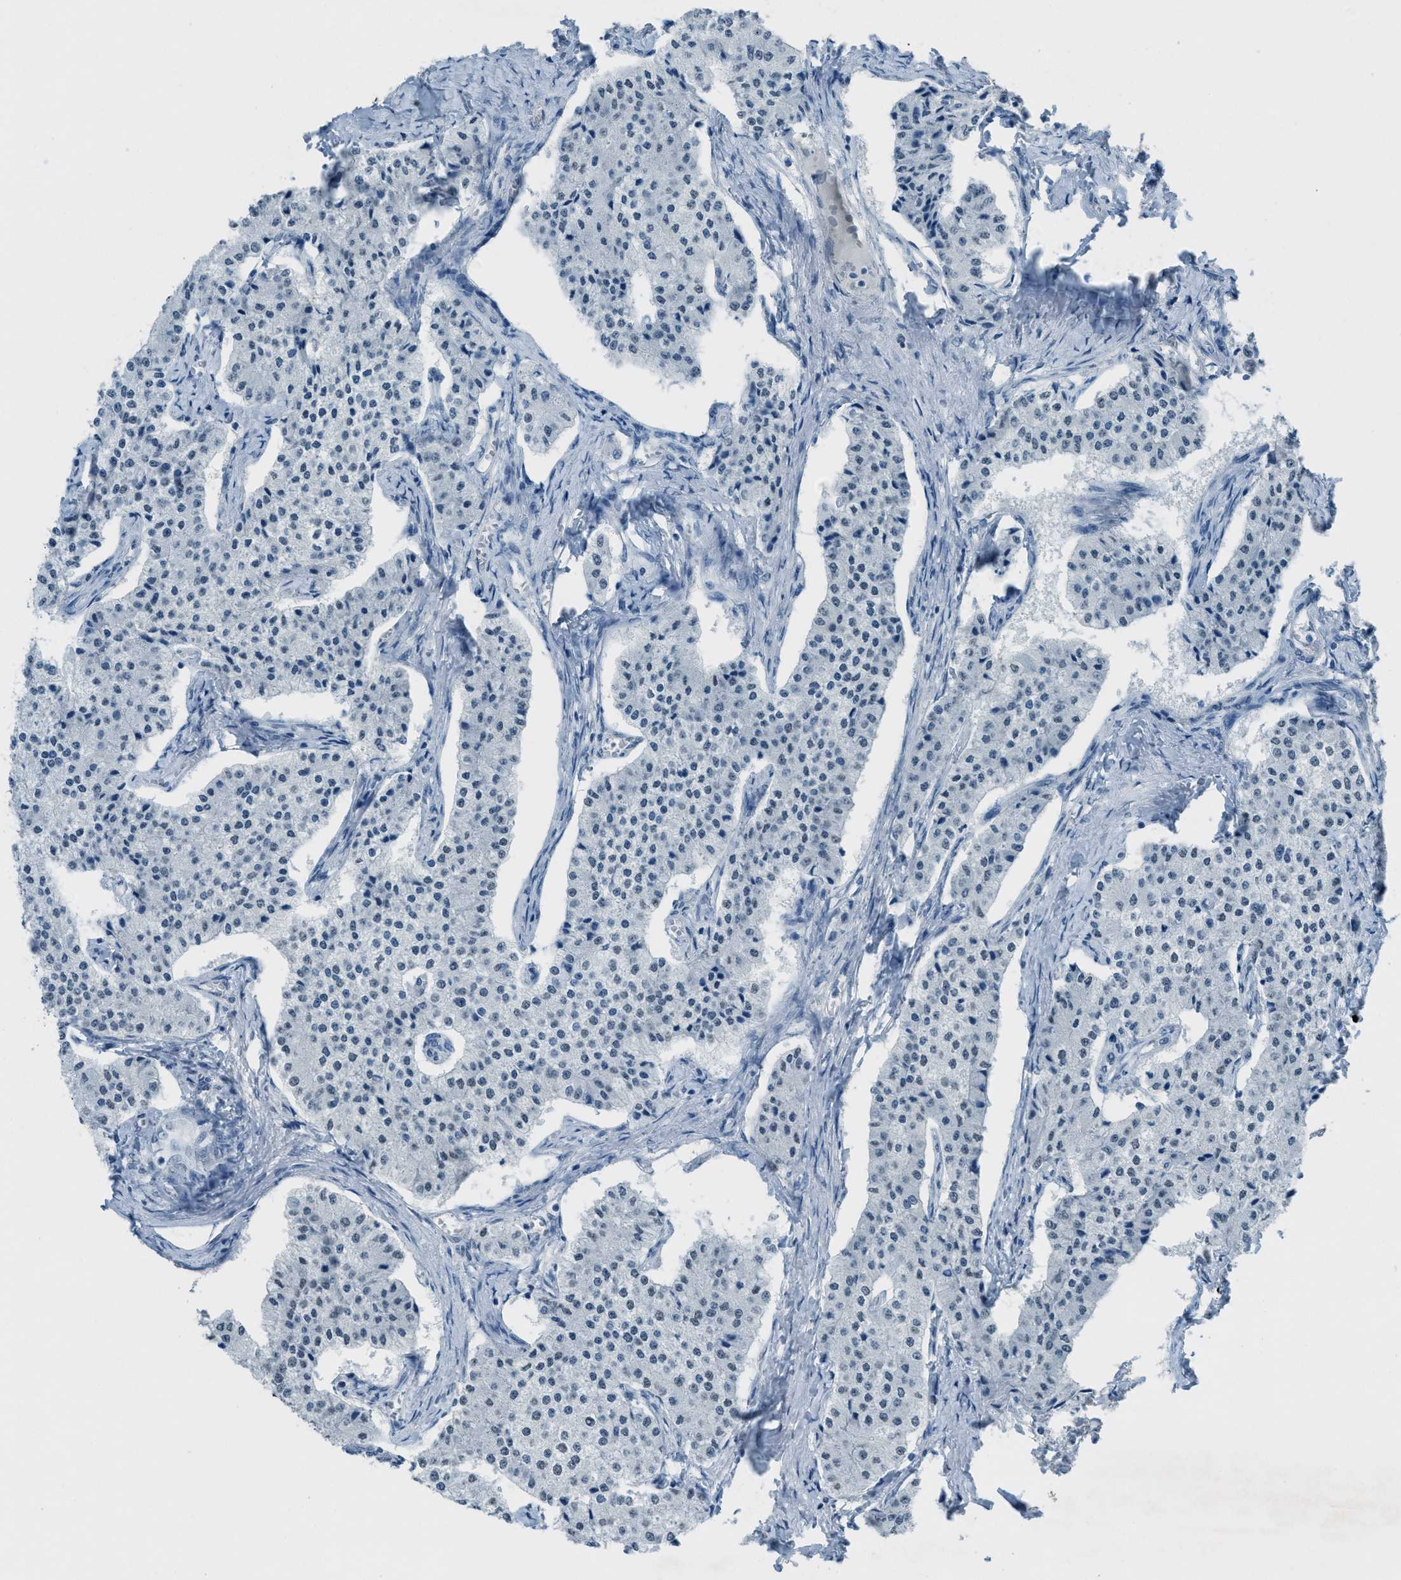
{"staining": {"intensity": "negative", "quantity": "none", "location": "none"}, "tissue": "carcinoid", "cell_type": "Tumor cells", "image_type": "cancer", "snomed": [{"axis": "morphology", "description": "Carcinoid, malignant, NOS"}, {"axis": "topography", "description": "Colon"}], "caption": "This photomicrograph is of carcinoid stained with IHC to label a protein in brown with the nuclei are counter-stained blue. There is no positivity in tumor cells. (DAB immunohistochemistry (IHC) visualized using brightfield microscopy, high magnification).", "gene": "TTC13", "patient": {"sex": "female", "age": 52}}